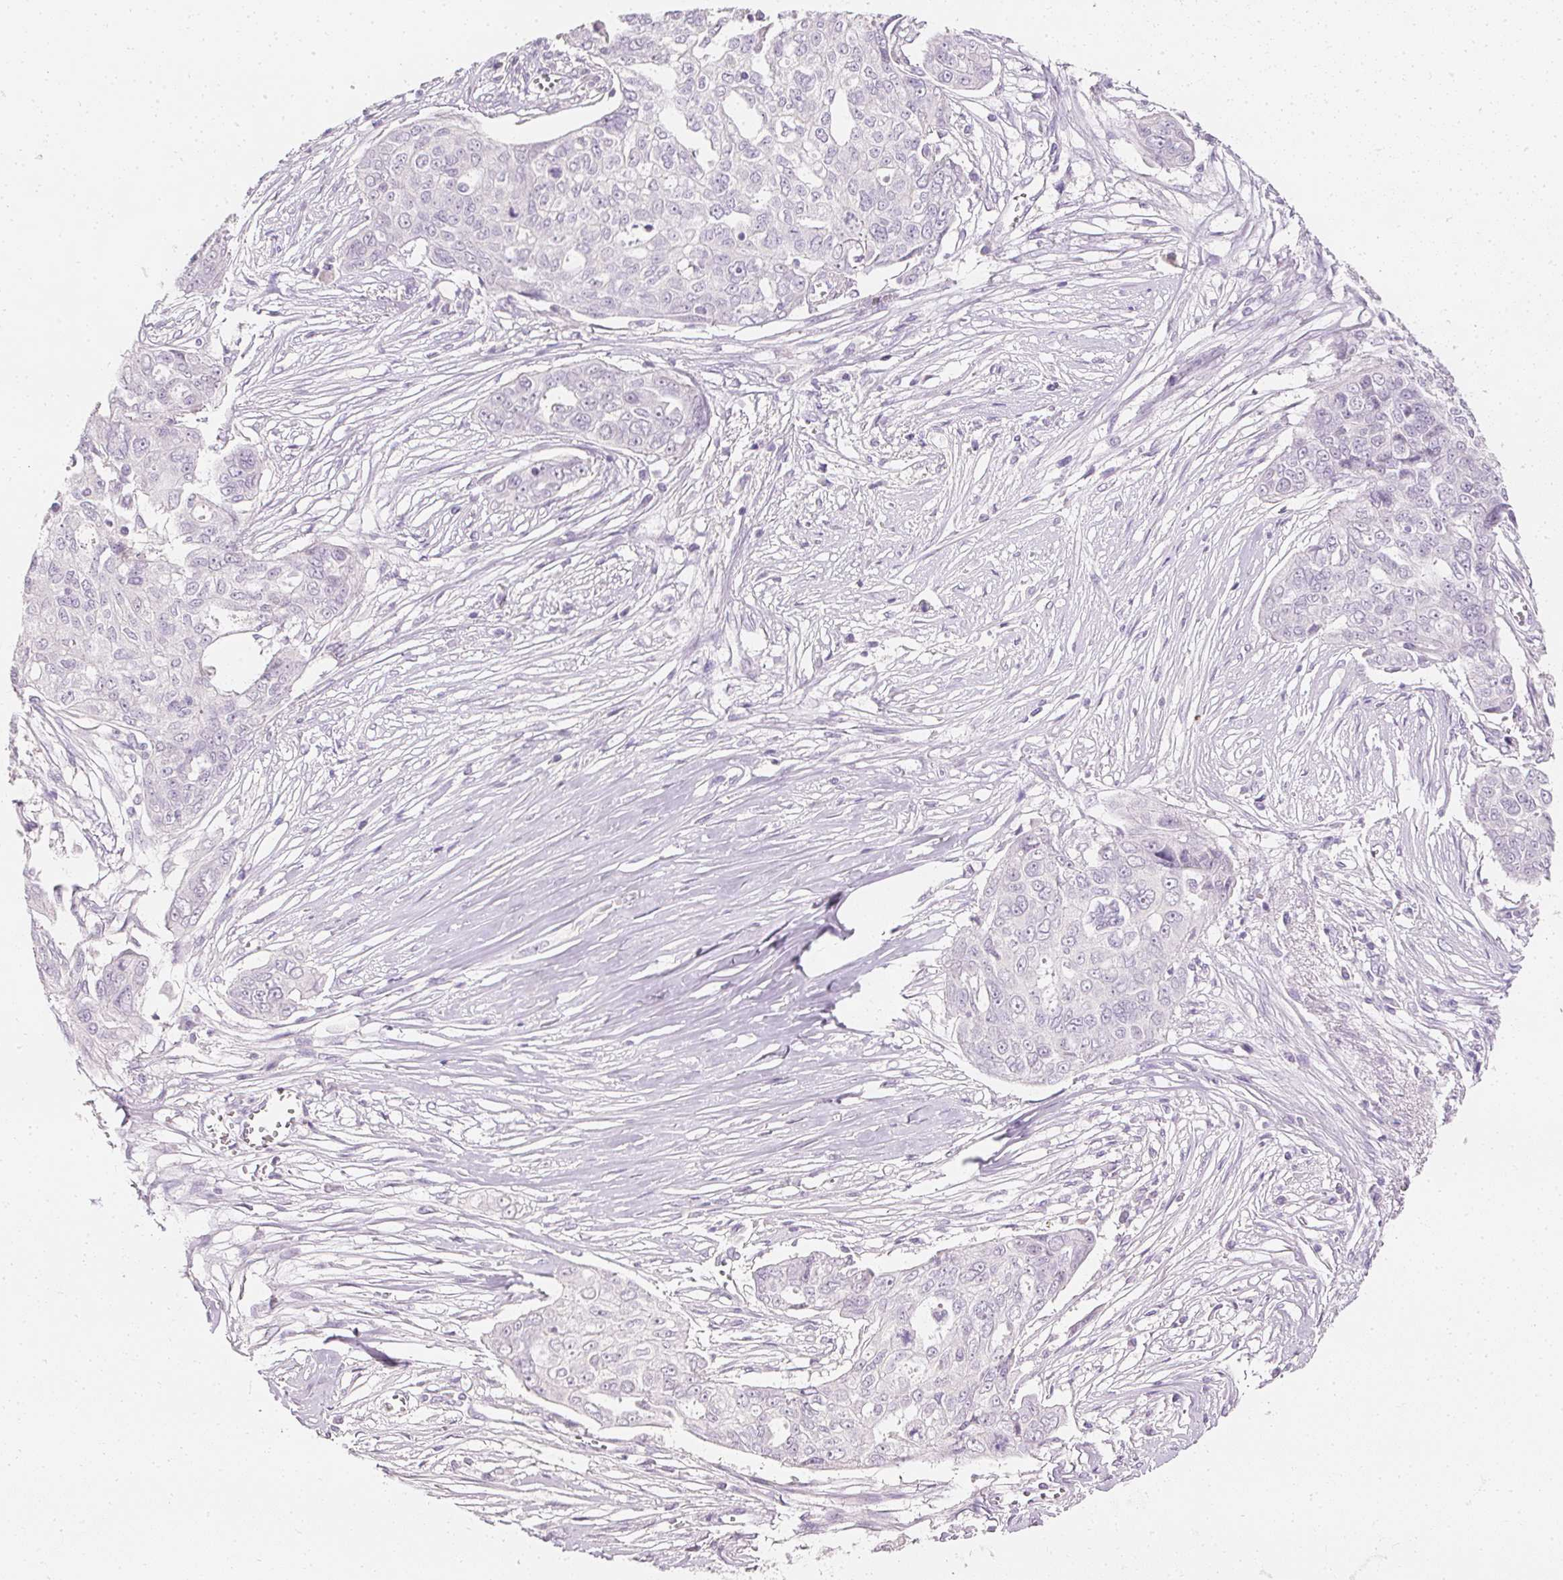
{"staining": {"intensity": "negative", "quantity": "none", "location": "none"}, "tissue": "ovarian cancer", "cell_type": "Tumor cells", "image_type": "cancer", "snomed": [{"axis": "morphology", "description": "Carcinoma, endometroid"}, {"axis": "topography", "description": "Ovary"}], "caption": "High magnification brightfield microscopy of ovarian cancer (endometroid carcinoma) stained with DAB (brown) and counterstained with hematoxylin (blue): tumor cells show no significant staining. (Brightfield microscopy of DAB IHC at high magnification).", "gene": "ELAVL3", "patient": {"sex": "female", "age": 70}}